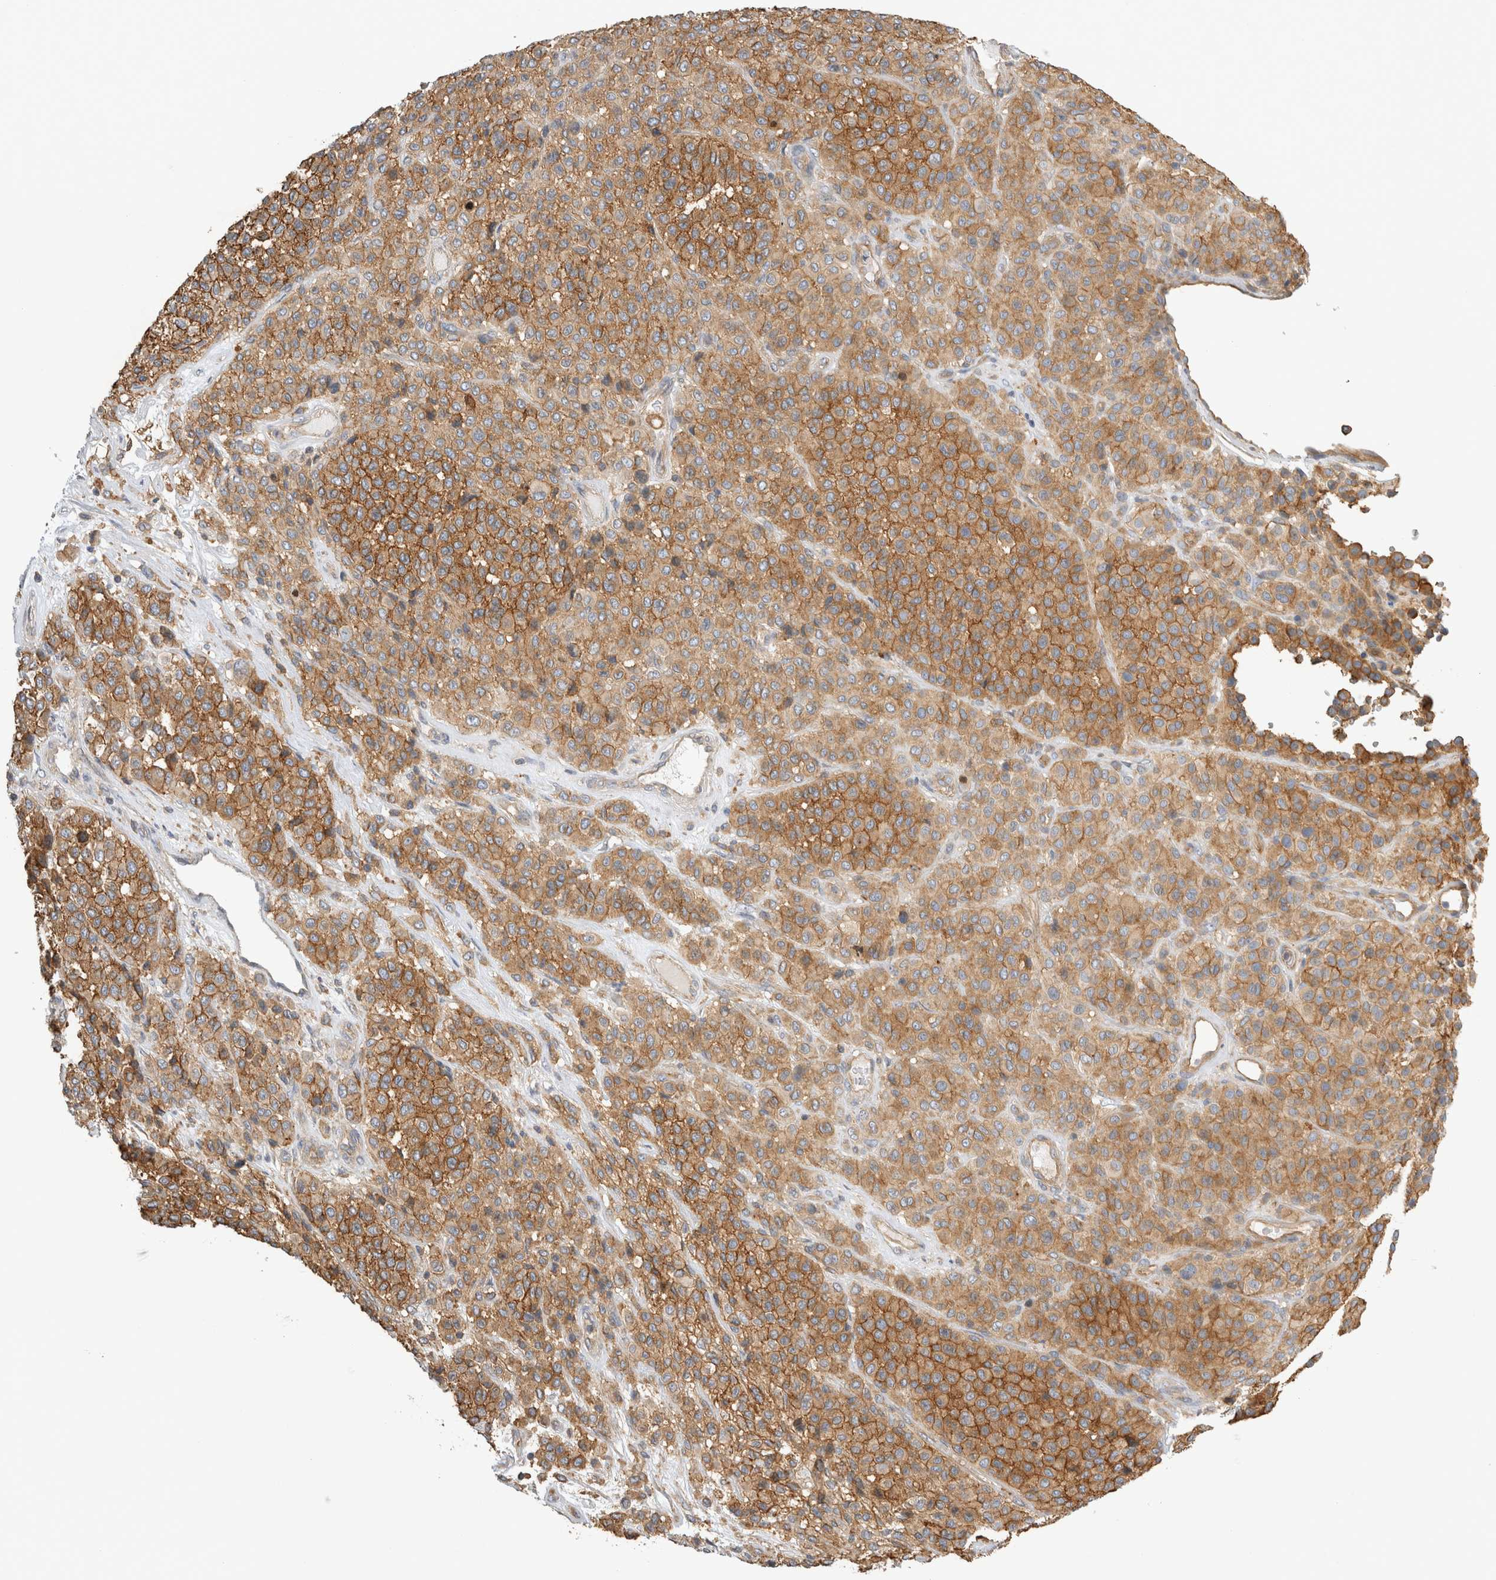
{"staining": {"intensity": "moderate", "quantity": ">75%", "location": "cytoplasmic/membranous"}, "tissue": "melanoma", "cell_type": "Tumor cells", "image_type": "cancer", "snomed": [{"axis": "morphology", "description": "Malignant melanoma, Metastatic site"}, {"axis": "topography", "description": "Pancreas"}], "caption": "Protein staining shows moderate cytoplasmic/membranous staining in about >75% of tumor cells in melanoma.", "gene": "CHMP6", "patient": {"sex": "female", "age": 30}}